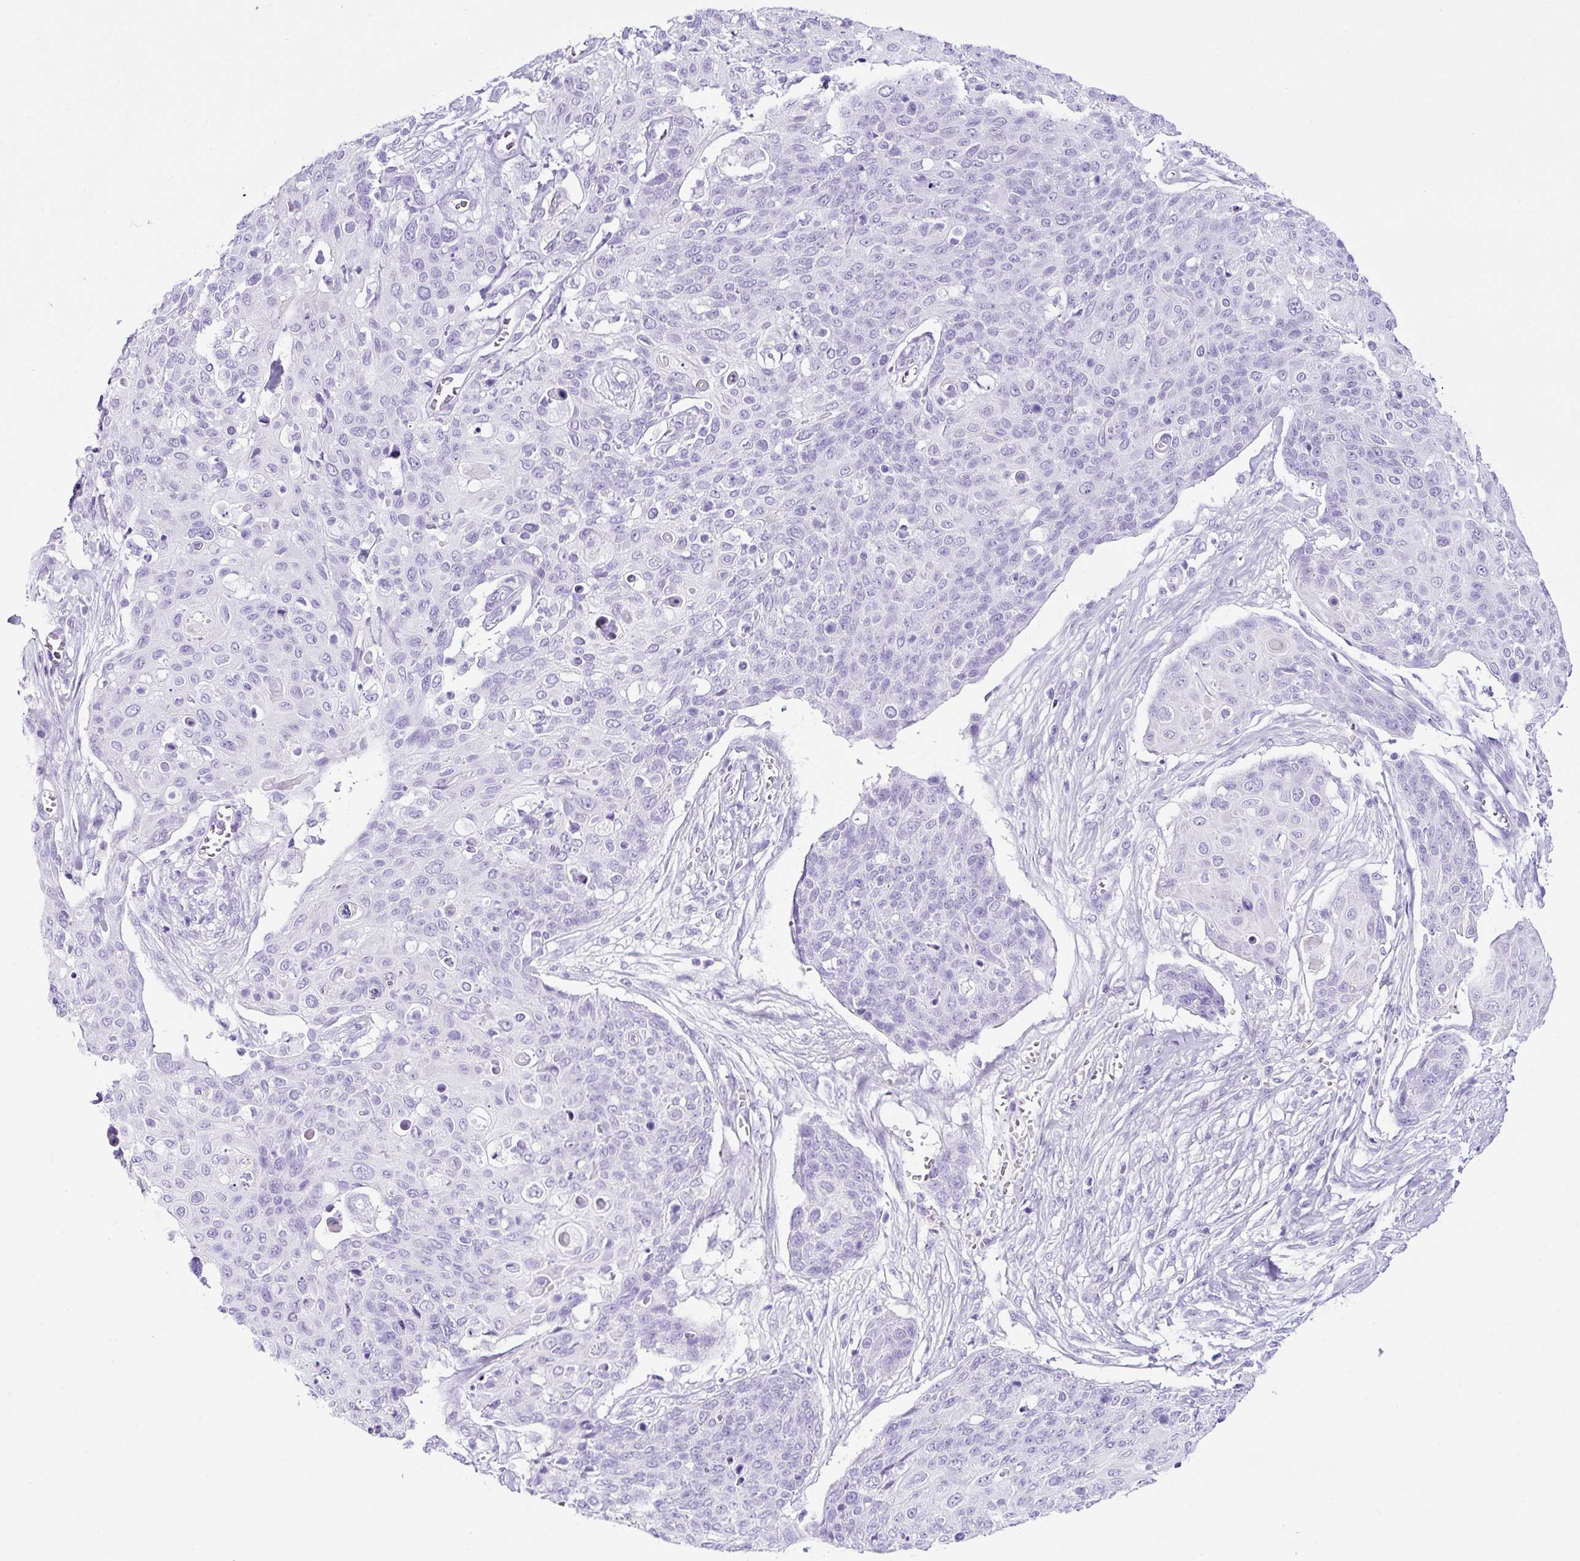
{"staining": {"intensity": "negative", "quantity": "none", "location": "none"}, "tissue": "skin cancer", "cell_type": "Tumor cells", "image_type": "cancer", "snomed": [{"axis": "morphology", "description": "Squamous cell carcinoma, NOS"}, {"axis": "topography", "description": "Skin"}, {"axis": "topography", "description": "Vulva"}], "caption": "A histopathology image of skin squamous cell carcinoma stained for a protein exhibits no brown staining in tumor cells. Brightfield microscopy of IHC stained with DAB (brown) and hematoxylin (blue), captured at high magnification.", "gene": "TMEM200B", "patient": {"sex": "female", "age": 85}}